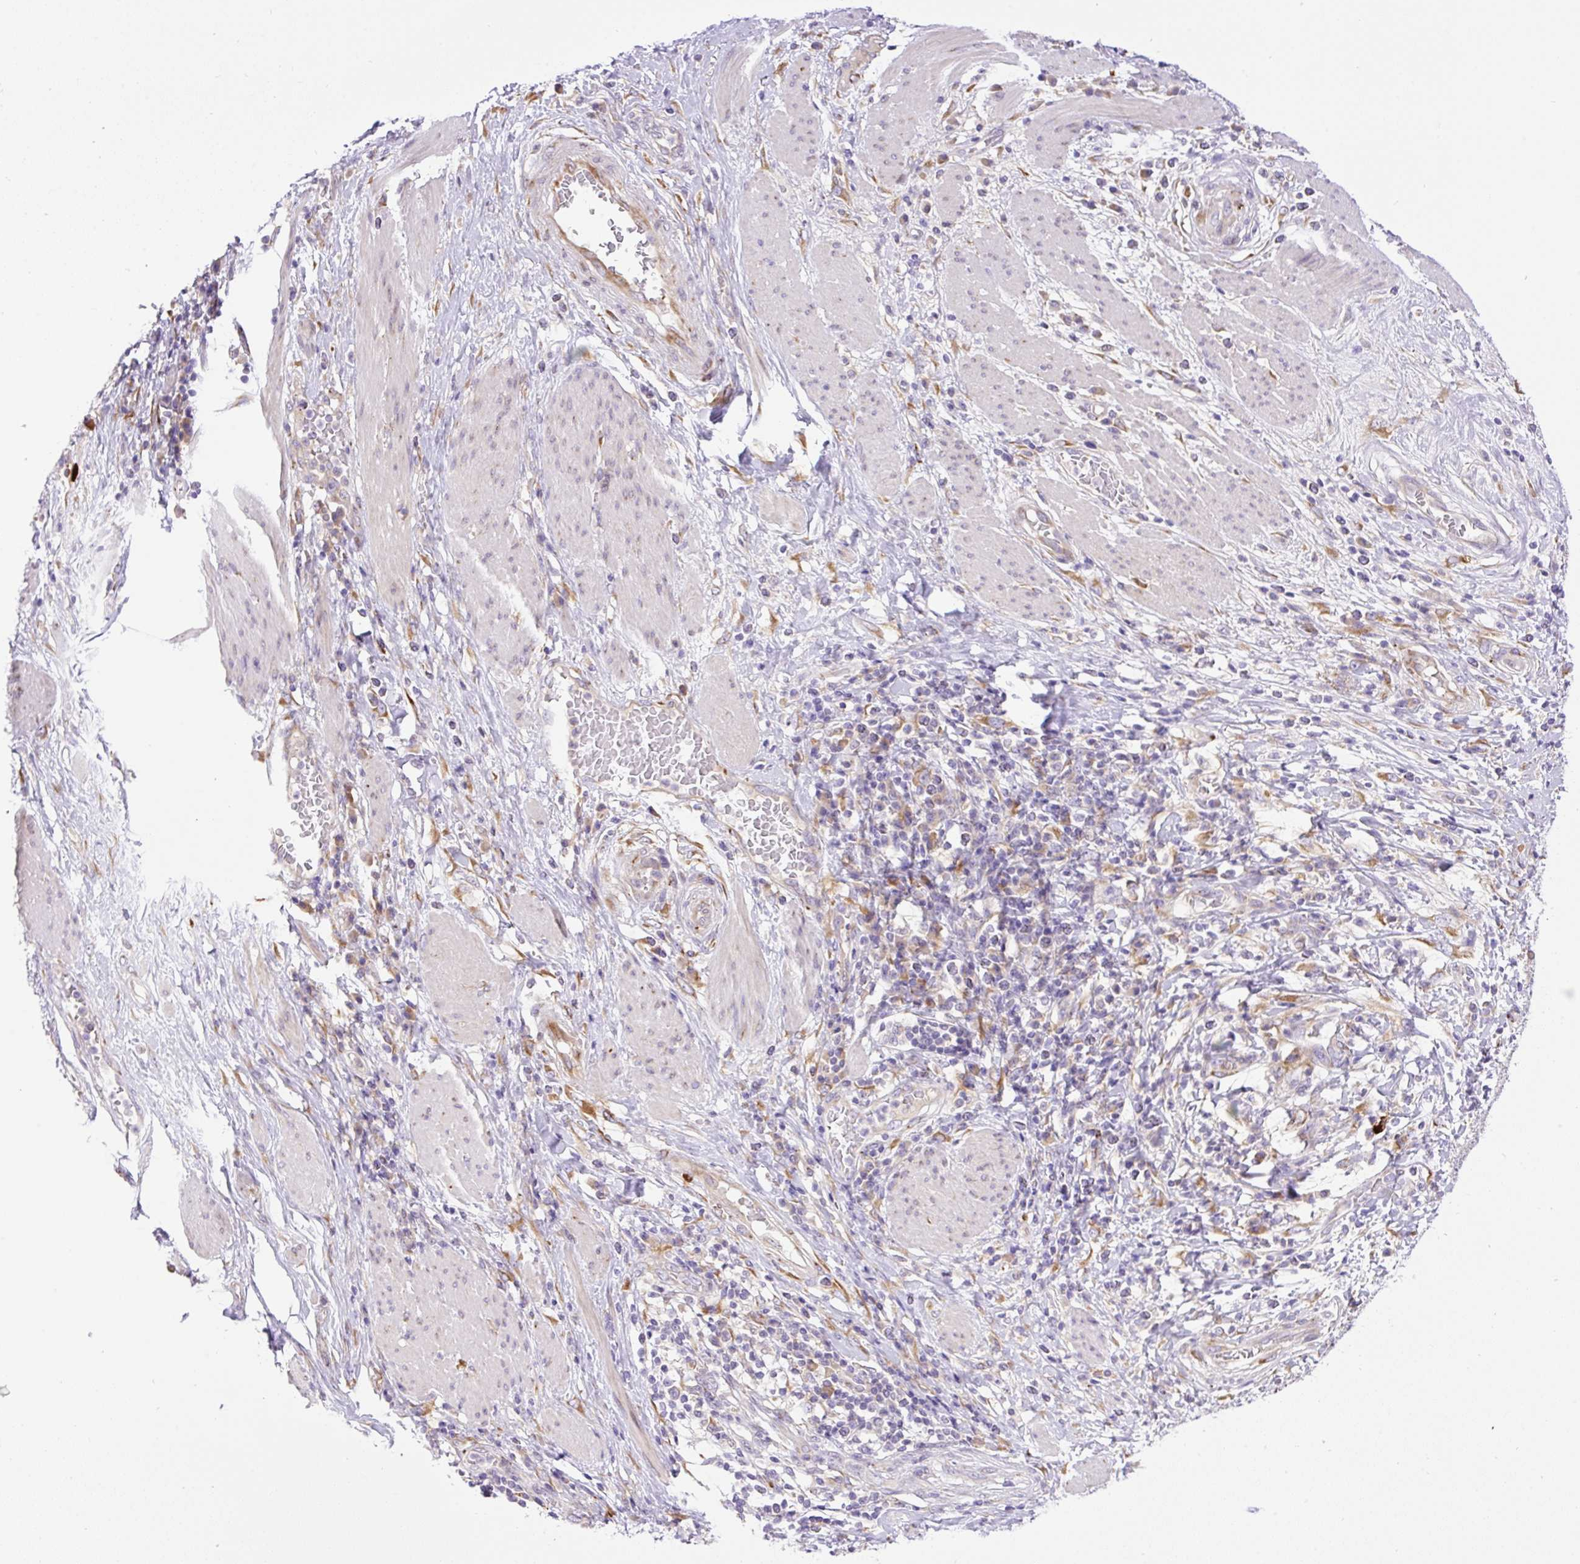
{"staining": {"intensity": "negative", "quantity": "none", "location": "none"}, "tissue": "stomach cancer", "cell_type": "Tumor cells", "image_type": "cancer", "snomed": [{"axis": "morphology", "description": "Normal tissue, NOS"}, {"axis": "morphology", "description": "Adenocarcinoma, NOS"}, {"axis": "topography", "description": "Stomach"}], "caption": "Immunohistochemistry of human stomach adenocarcinoma demonstrates no positivity in tumor cells.", "gene": "POFUT1", "patient": {"sex": "female", "age": 64}}